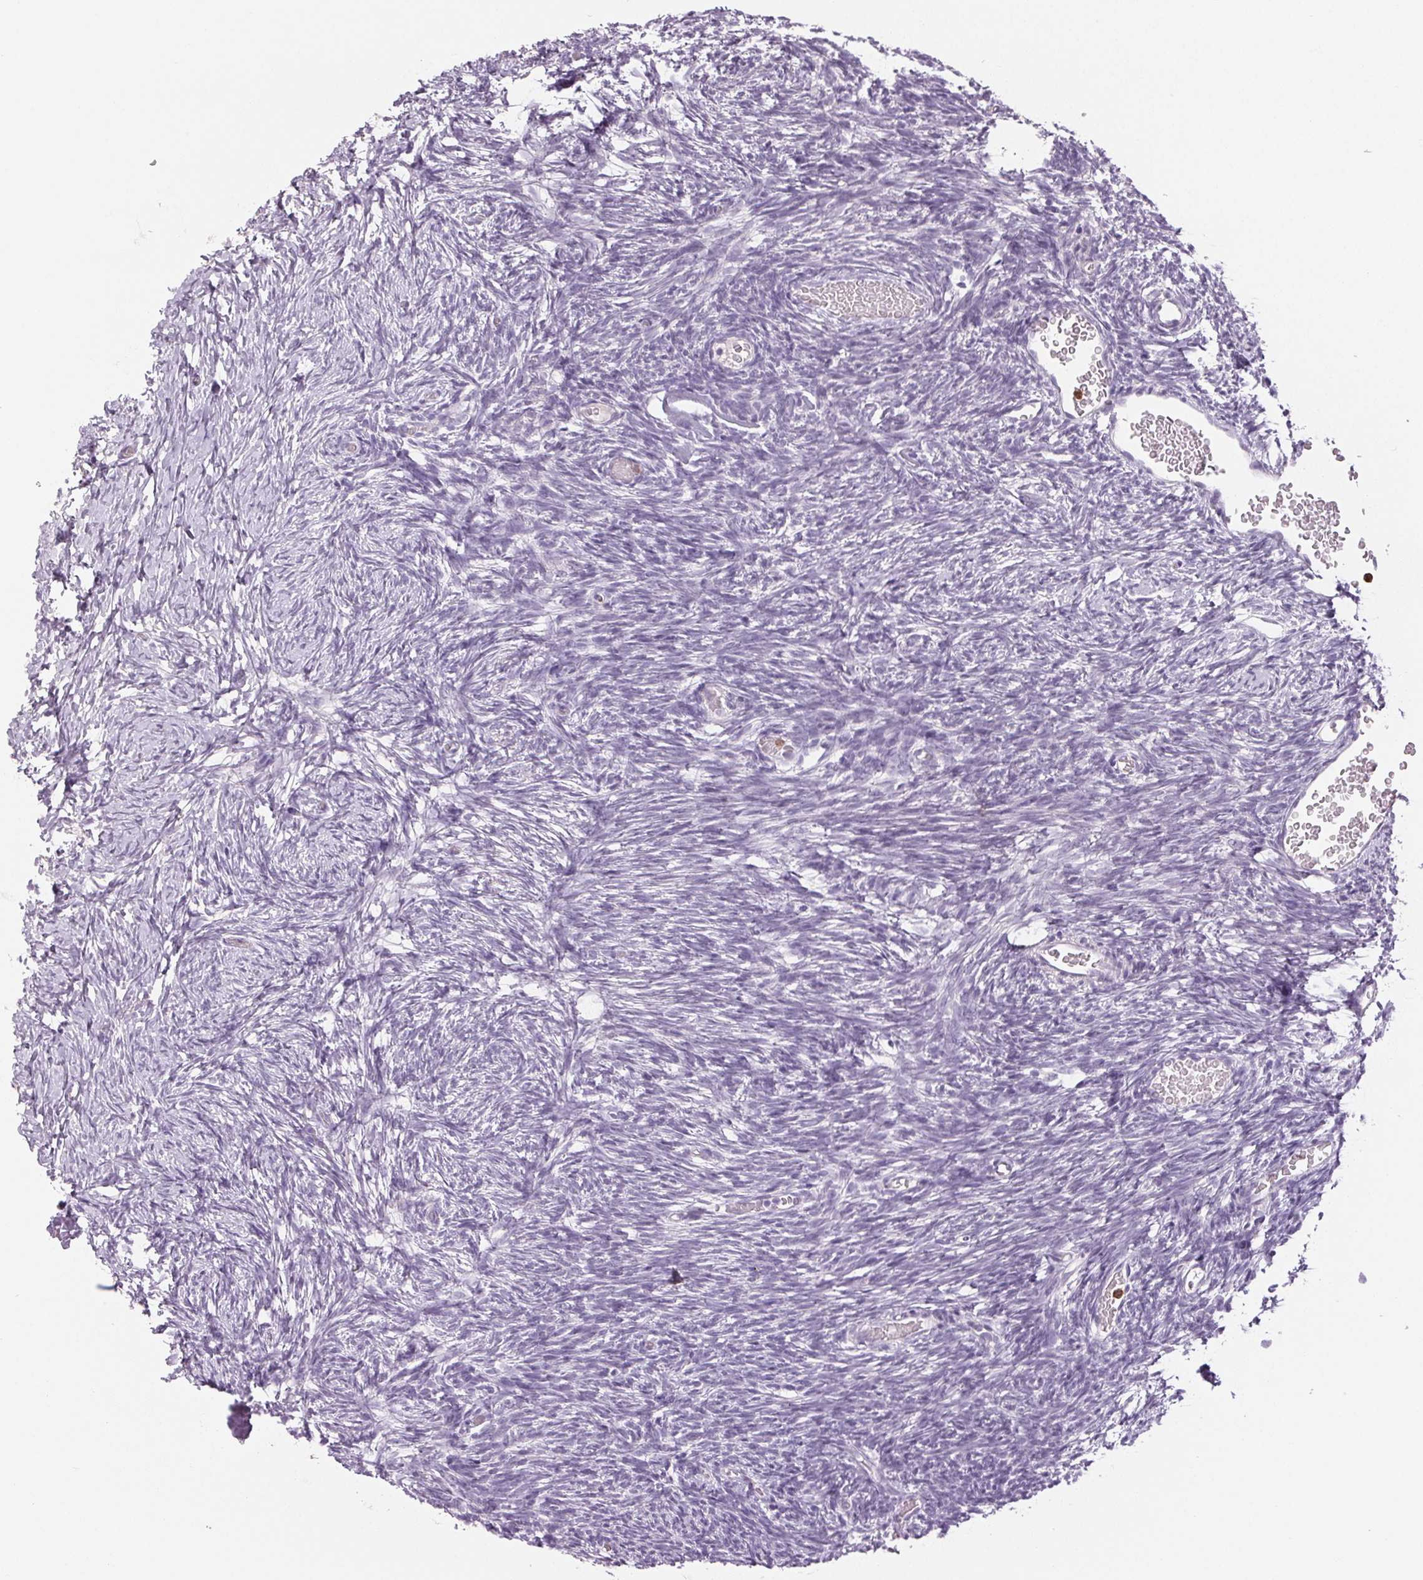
{"staining": {"intensity": "negative", "quantity": "none", "location": "none"}, "tissue": "ovary", "cell_type": "Follicle cells", "image_type": "normal", "snomed": [{"axis": "morphology", "description": "Normal tissue, NOS"}, {"axis": "topography", "description": "Ovary"}], "caption": "High power microscopy image of an immunohistochemistry (IHC) histopathology image of unremarkable ovary, revealing no significant positivity in follicle cells. (Immunohistochemistry (ihc), brightfield microscopy, high magnification).", "gene": "LTF", "patient": {"sex": "female", "age": 39}}